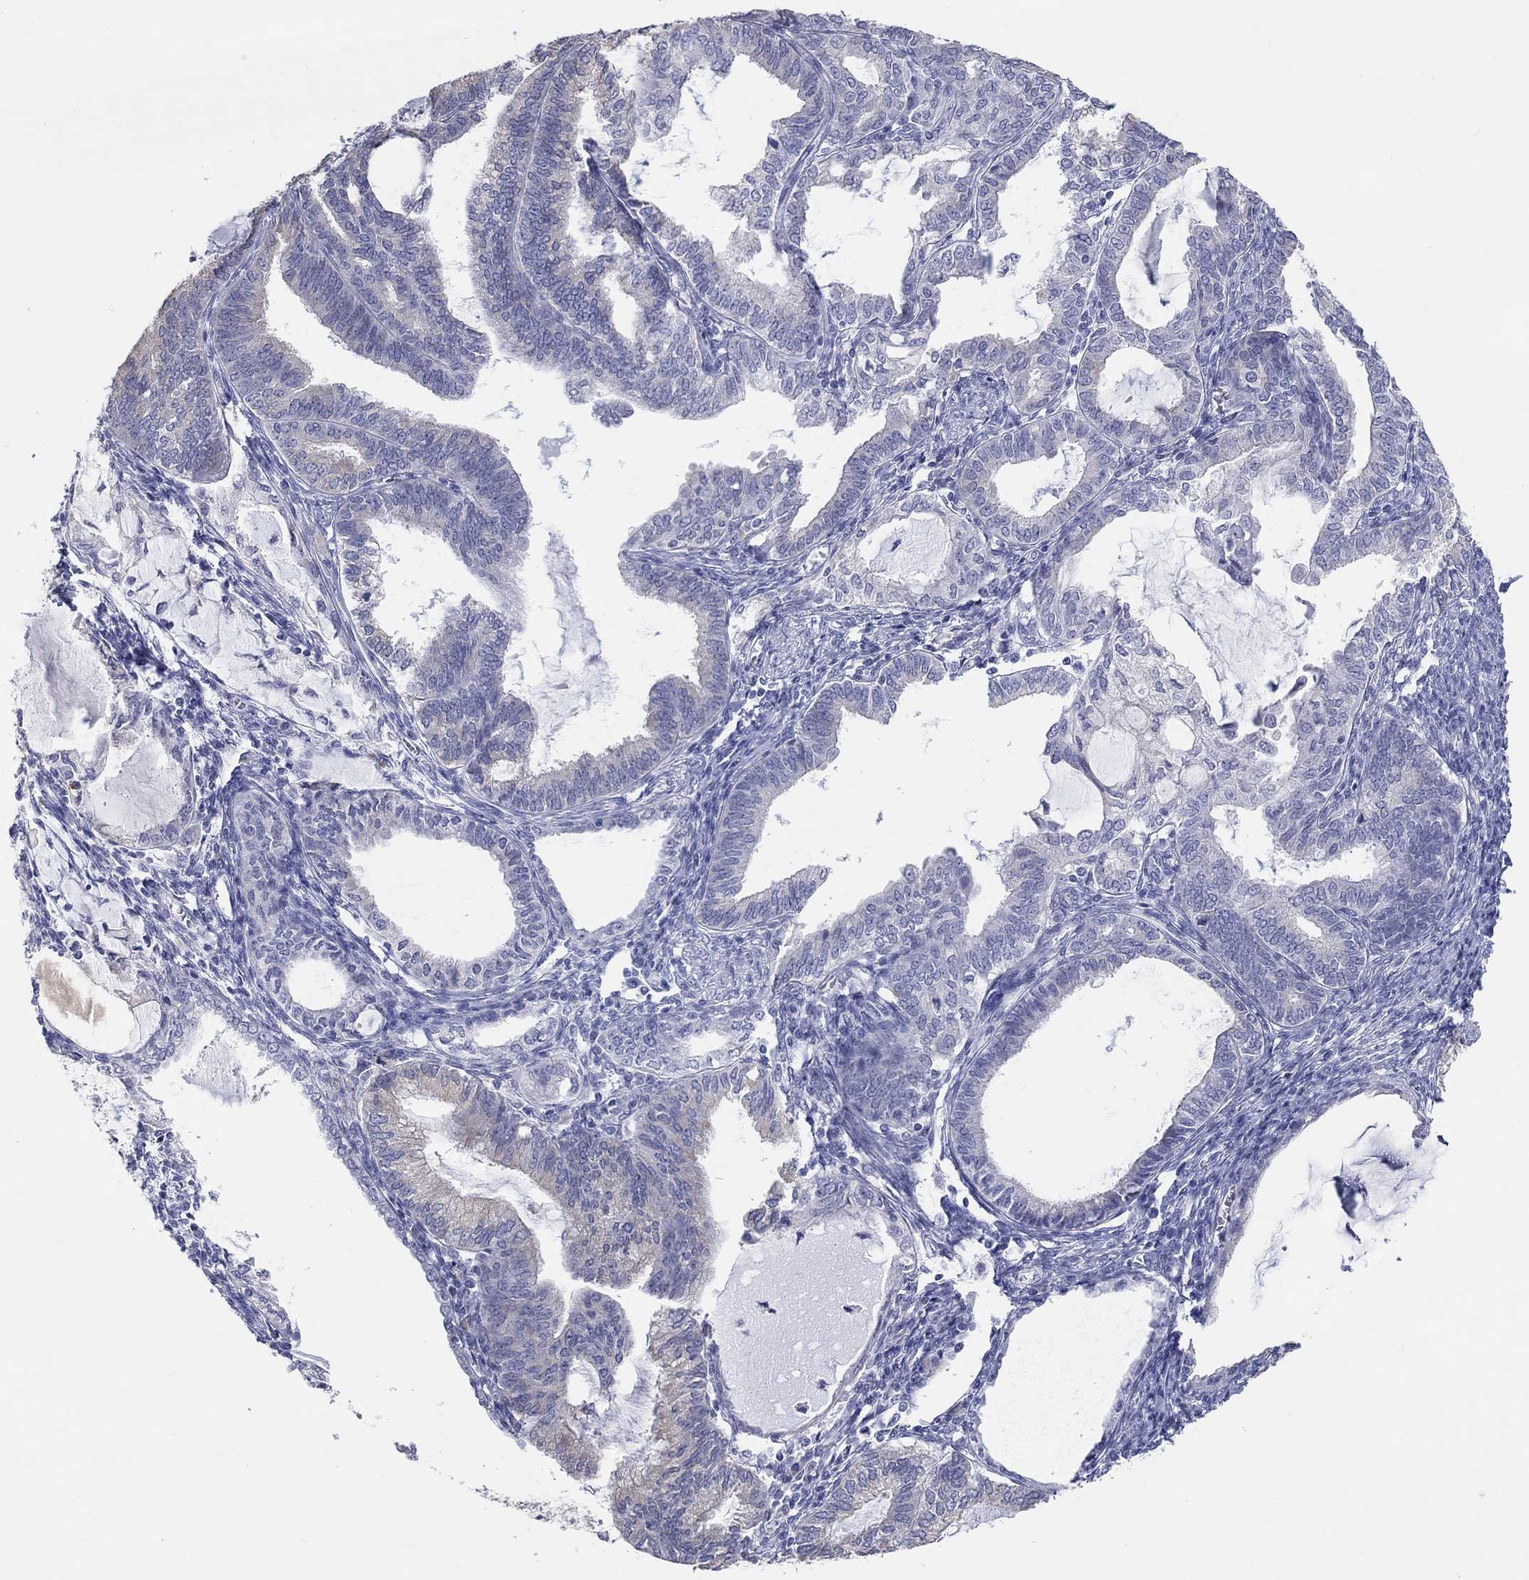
{"staining": {"intensity": "negative", "quantity": "none", "location": "none"}, "tissue": "endometrial cancer", "cell_type": "Tumor cells", "image_type": "cancer", "snomed": [{"axis": "morphology", "description": "Adenocarcinoma, NOS"}, {"axis": "topography", "description": "Endometrium"}], "caption": "Immunohistochemistry micrograph of neoplastic tissue: endometrial cancer (adenocarcinoma) stained with DAB exhibits no significant protein expression in tumor cells.", "gene": "LRRC4C", "patient": {"sex": "female", "age": 86}}